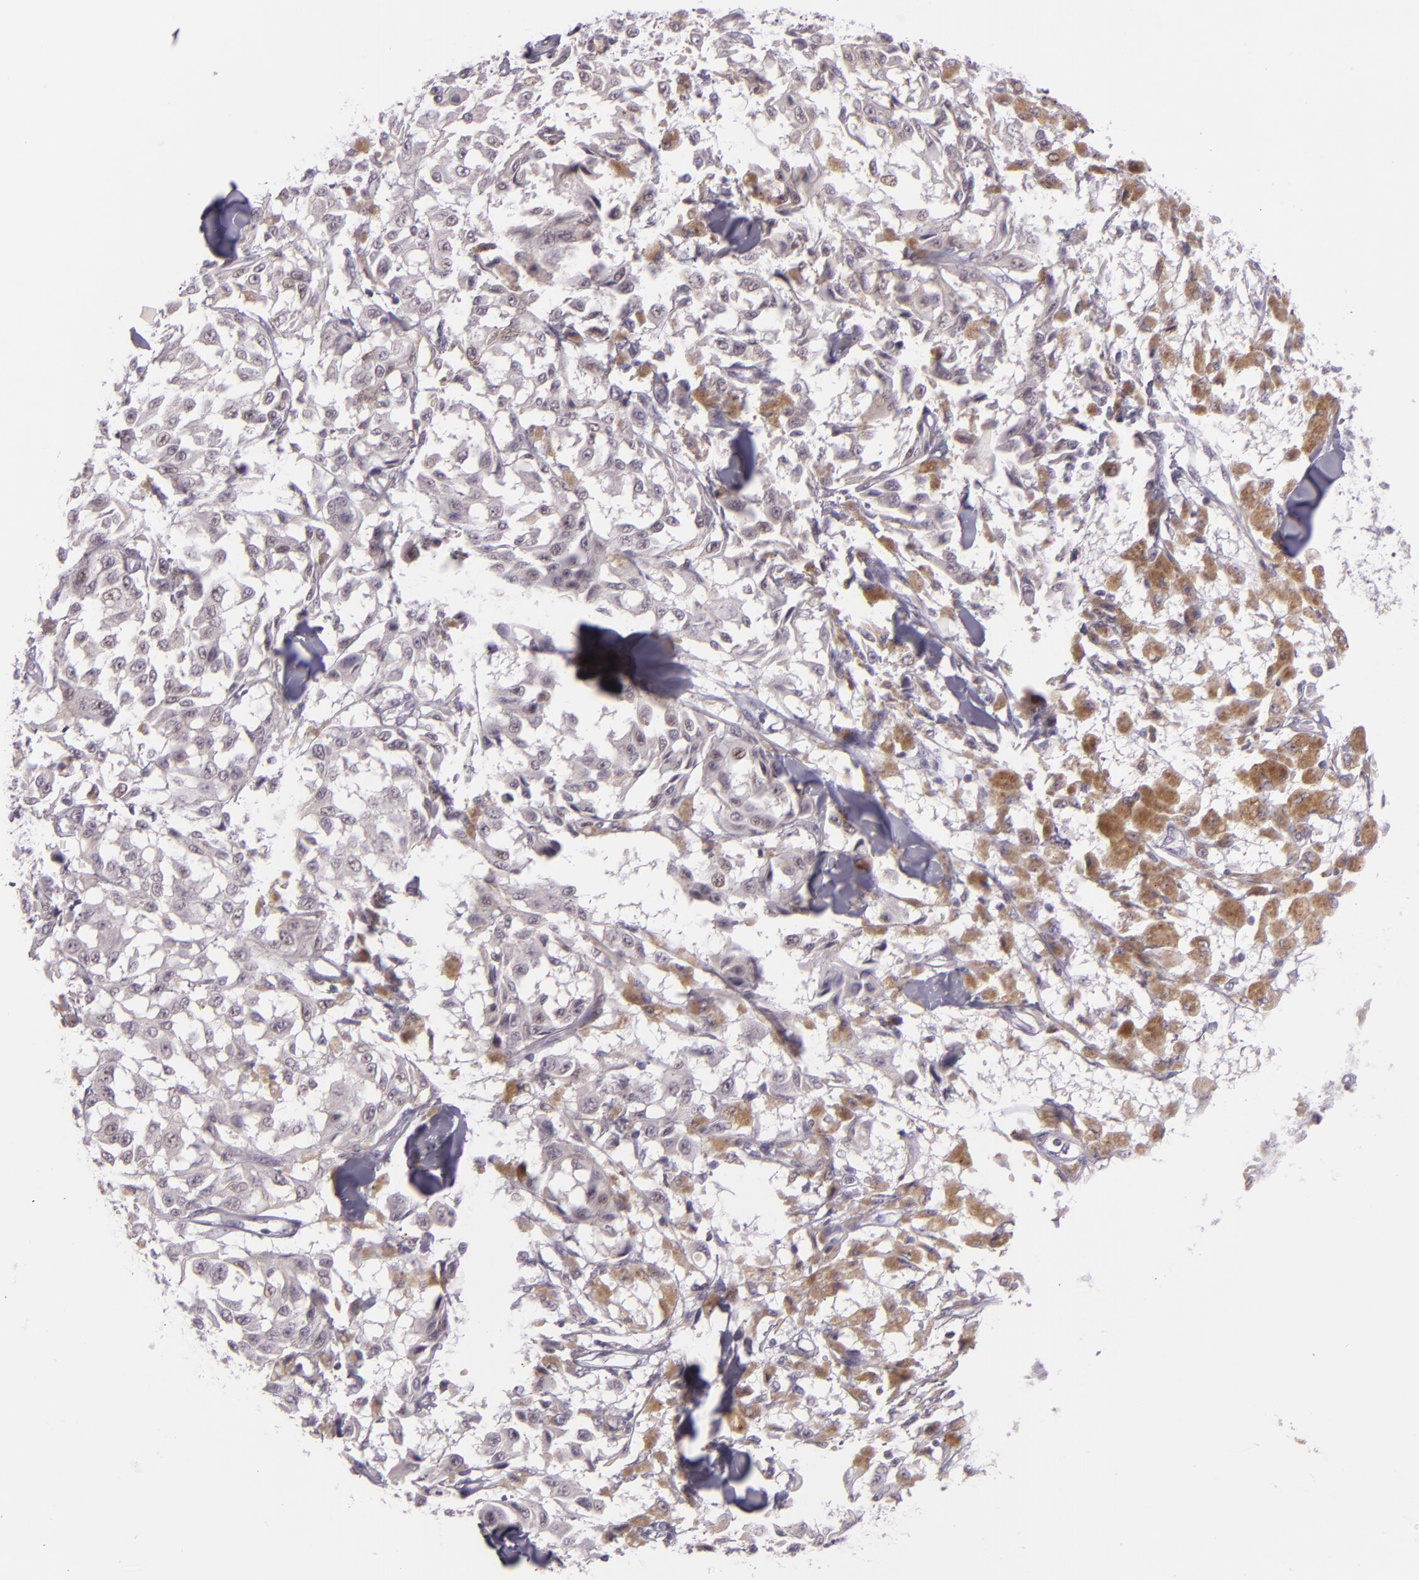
{"staining": {"intensity": "moderate", "quantity": "<25%", "location": "cytoplasmic/membranous"}, "tissue": "melanoma", "cell_type": "Tumor cells", "image_type": "cancer", "snomed": [{"axis": "morphology", "description": "Malignant melanoma, NOS"}, {"axis": "topography", "description": "Skin"}], "caption": "A histopathology image showing moderate cytoplasmic/membranous positivity in approximately <25% of tumor cells in malignant melanoma, as visualized by brown immunohistochemical staining.", "gene": "CHEK2", "patient": {"sex": "female", "age": 64}}